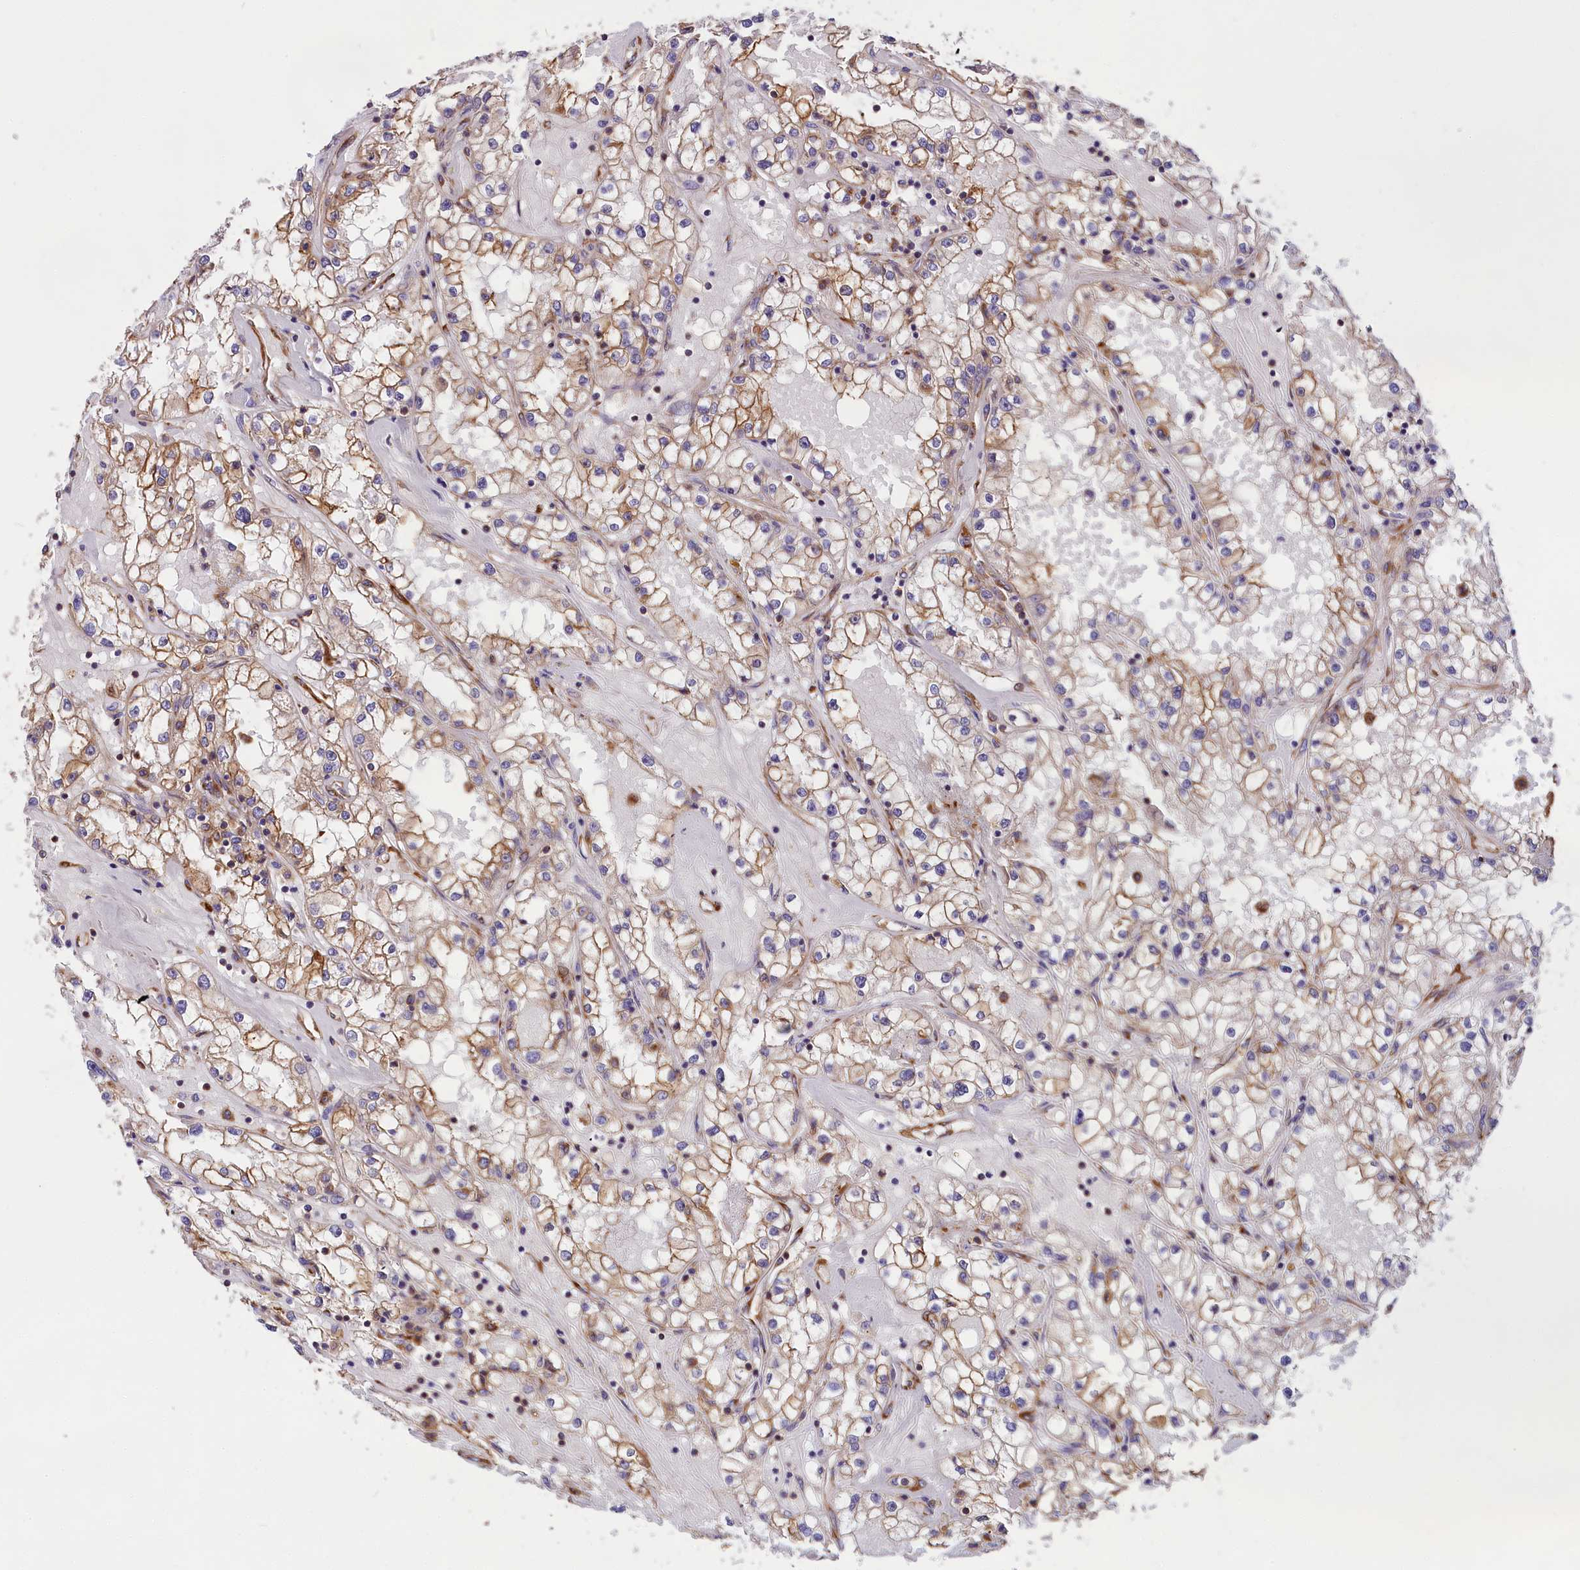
{"staining": {"intensity": "moderate", "quantity": ">75%", "location": "cytoplasmic/membranous"}, "tissue": "renal cancer", "cell_type": "Tumor cells", "image_type": "cancer", "snomed": [{"axis": "morphology", "description": "Adenocarcinoma, NOS"}, {"axis": "topography", "description": "Kidney"}], "caption": "Protein expression analysis of human adenocarcinoma (renal) reveals moderate cytoplasmic/membranous expression in approximately >75% of tumor cells.", "gene": "GYS1", "patient": {"sex": "male", "age": 56}}